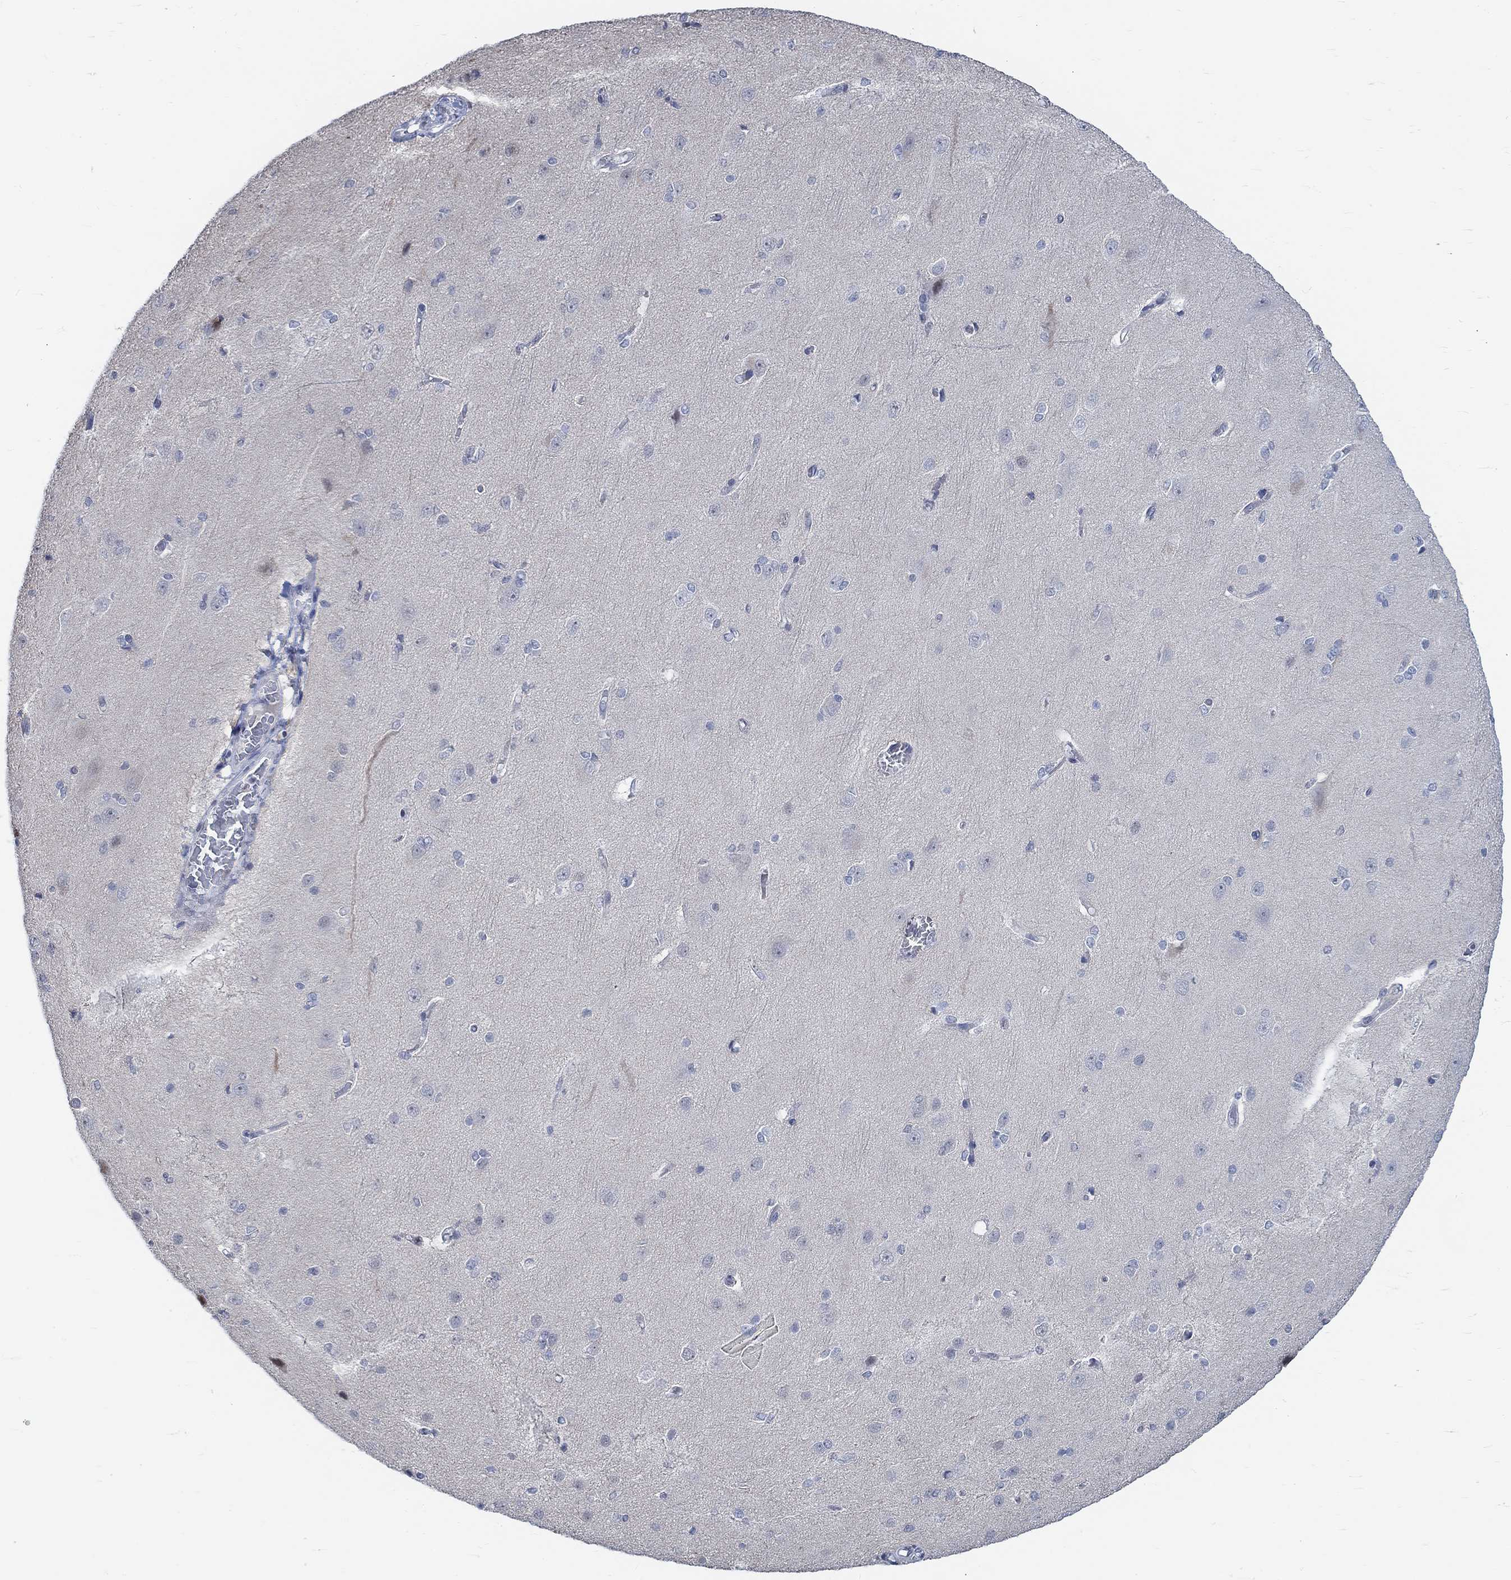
{"staining": {"intensity": "negative", "quantity": "none", "location": "none"}, "tissue": "cerebral cortex", "cell_type": "Endothelial cells", "image_type": "normal", "snomed": [{"axis": "morphology", "description": "Normal tissue, NOS"}, {"axis": "topography", "description": "Cerebral cortex"}], "caption": "This is an immunohistochemistry (IHC) photomicrograph of benign human cerebral cortex. There is no staining in endothelial cells.", "gene": "KCNH8", "patient": {"sex": "male", "age": 37}}